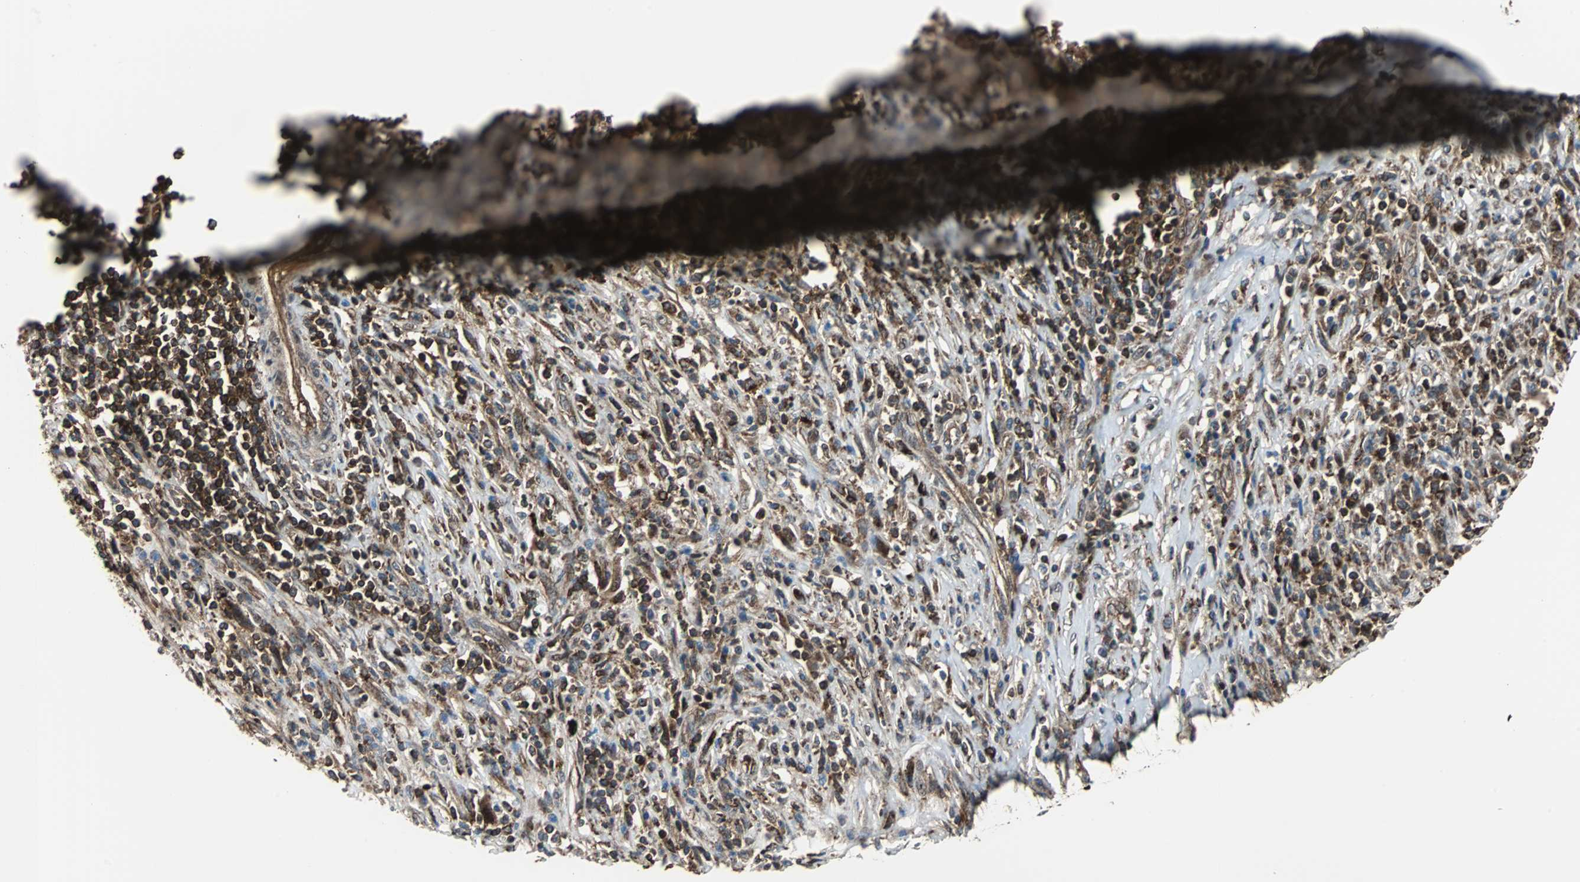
{"staining": {"intensity": "moderate", "quantity": ">75%", "location": "cytoplasmic/membranous"}, "tissue": "melanoma", "cell_type": "Tumor cells", "image_type": "cancer", "snomed": [{"axis": "morphology", "description": "Malignant melanoma, Metastatic site"}, {"axis": "topography", "description": "Lymph node"}], "caption": "High-power microscopy captured an IHC image of melanoma, revealing moderate cytoplasmic/membranous expression in approximately >75% of tumor cells.", "gene": "RELA", "patient": {"sex": "male", "age": 61}}